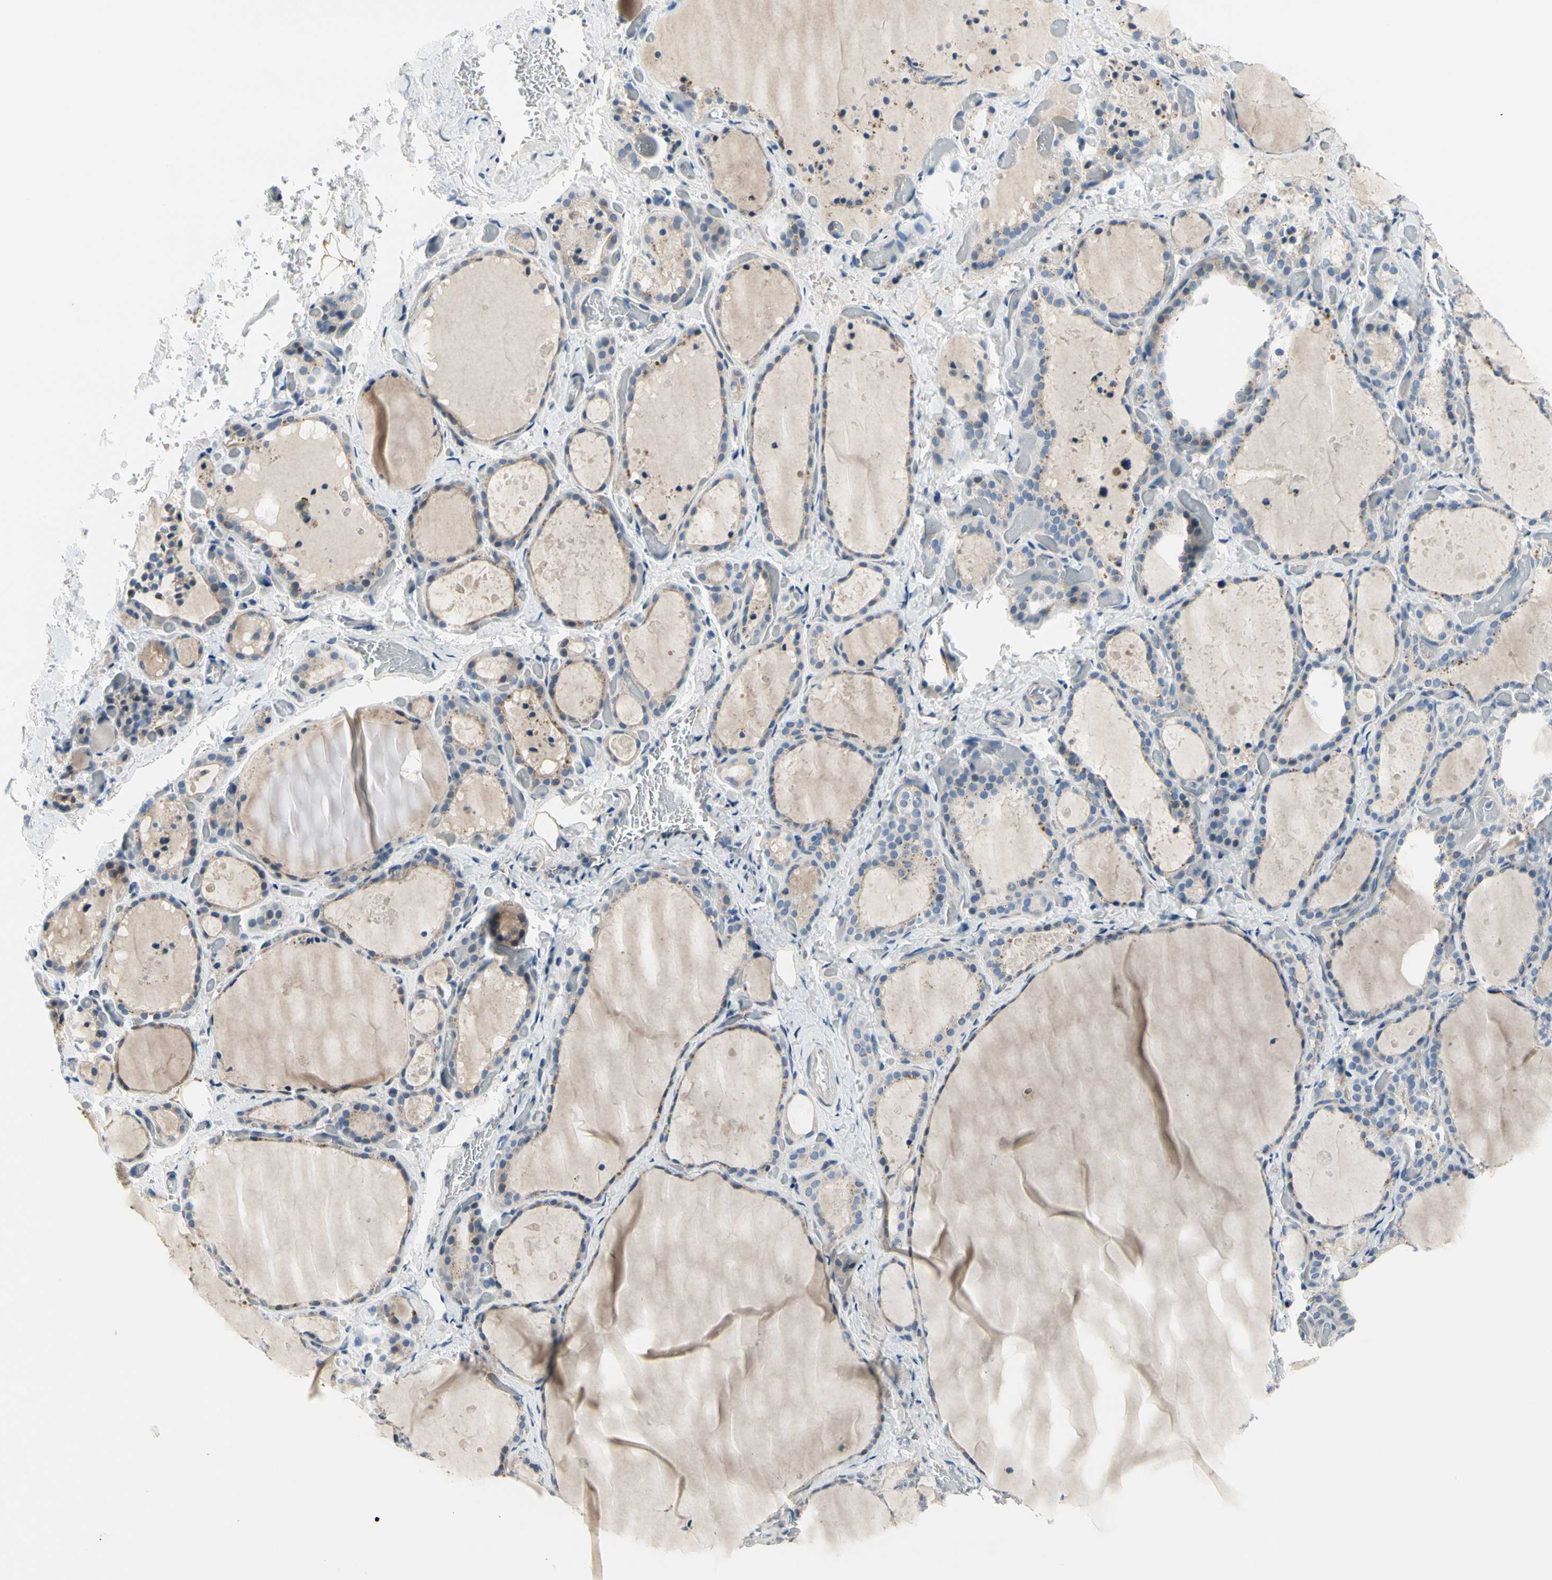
{"staining": {"intensity": "moderate", "quantity": "<25%", "location": "cytoplasmic/membranous"}, "tissue": "thyroid gland", "cell_type": "Glandular cells", "image_type": "normal", "snomed": [{"axis": "morphology", "description": "Normal tissue, NOS"}, {"axis": "topography", "description": "Thyroid gland"}], "caption": "Moderate cytoplasmic/membranous staining is present in approximately <25% of glandular cells in unremarkable thyroid gland. The staining was performed using DAB, with brown indicating positive protein expression. Nuclei are stained blue with hematoxylin.", "gene": "NFASC", "patient": {"sex": "female", "age": 44}}